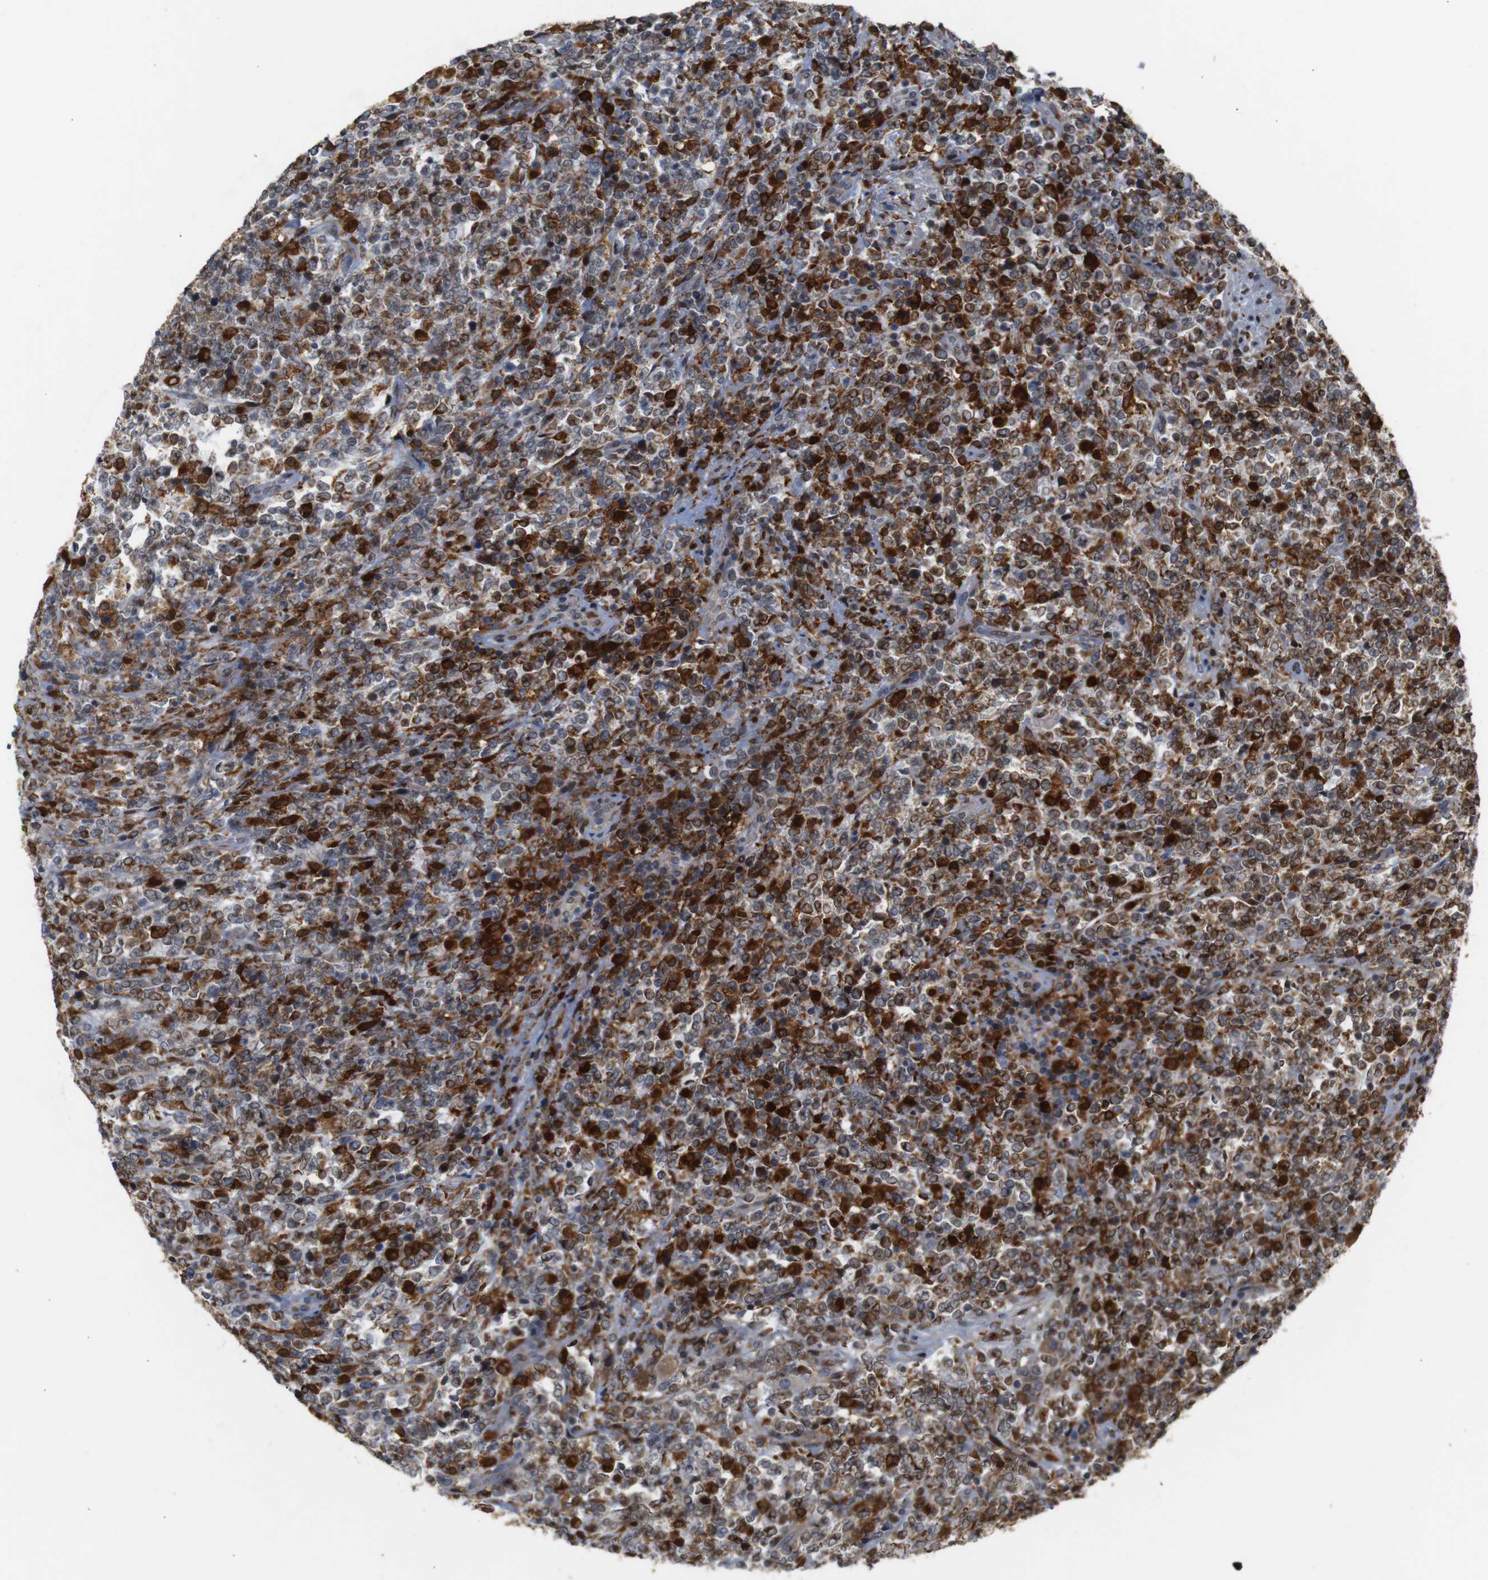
{"staining": {"intensity": "strong", "quantity": "25%-75%", "location": "cytoplasmic/membranous"}, "tissue": "lymphoma", "cell_type": "Tumor cells", "image_type": "cancer", "snomed": [{"axis": "morphology", "description": "Malignant lymphoma, non-Hodgkin's type, High grade"}, {"axis": "topography", "description": "Soft tissue"}], "caption": "IHC histopathology image of human malignant lymphoma, non-Hodgkin's type (high-grade) stained for a protein (brown), which exhibits high levels of strong cytoplasmic/membranous positivity in about 25%-75% of tumor cells.", "gene": "PTPN1", "patient": {"sex": "male", "age": 18}}